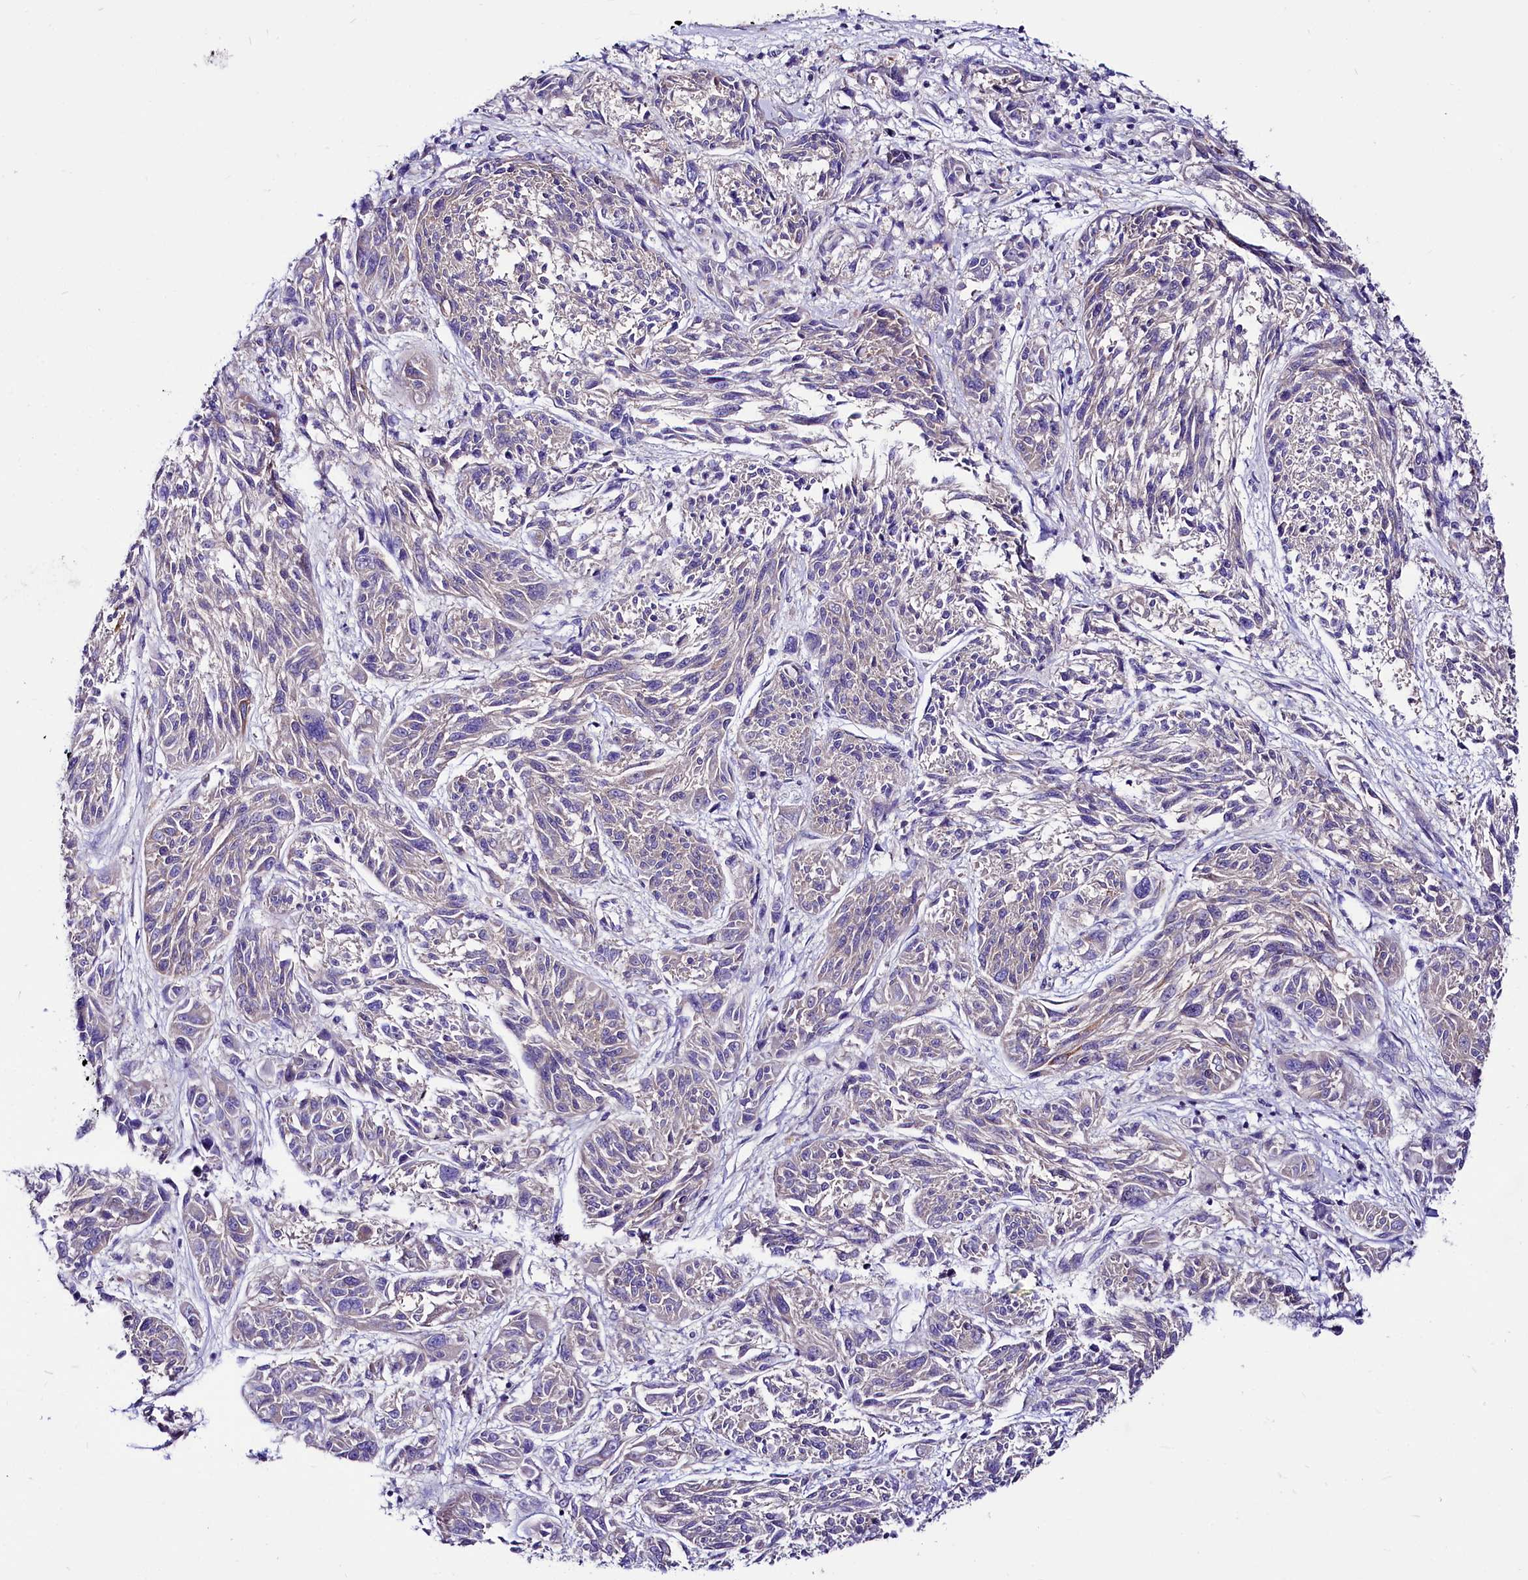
{"staining": {"intensity": "negative", "quantity": "none", "location": "none"}, "tissue": "melanoma", "cell_type": "Tumor cells", "image_type": "cancer", "snomed": [{"axis": "morphology", "description": "Malignant melanoma, NOS"}, {"axis": "topography", "description": "Skin"}], "caption": "Melanoma stained for a protein using immunohistochemistry displays no expression tumor cells.", "gene": "ABHD5", "patient": {"sex": "male", "age": 53}}